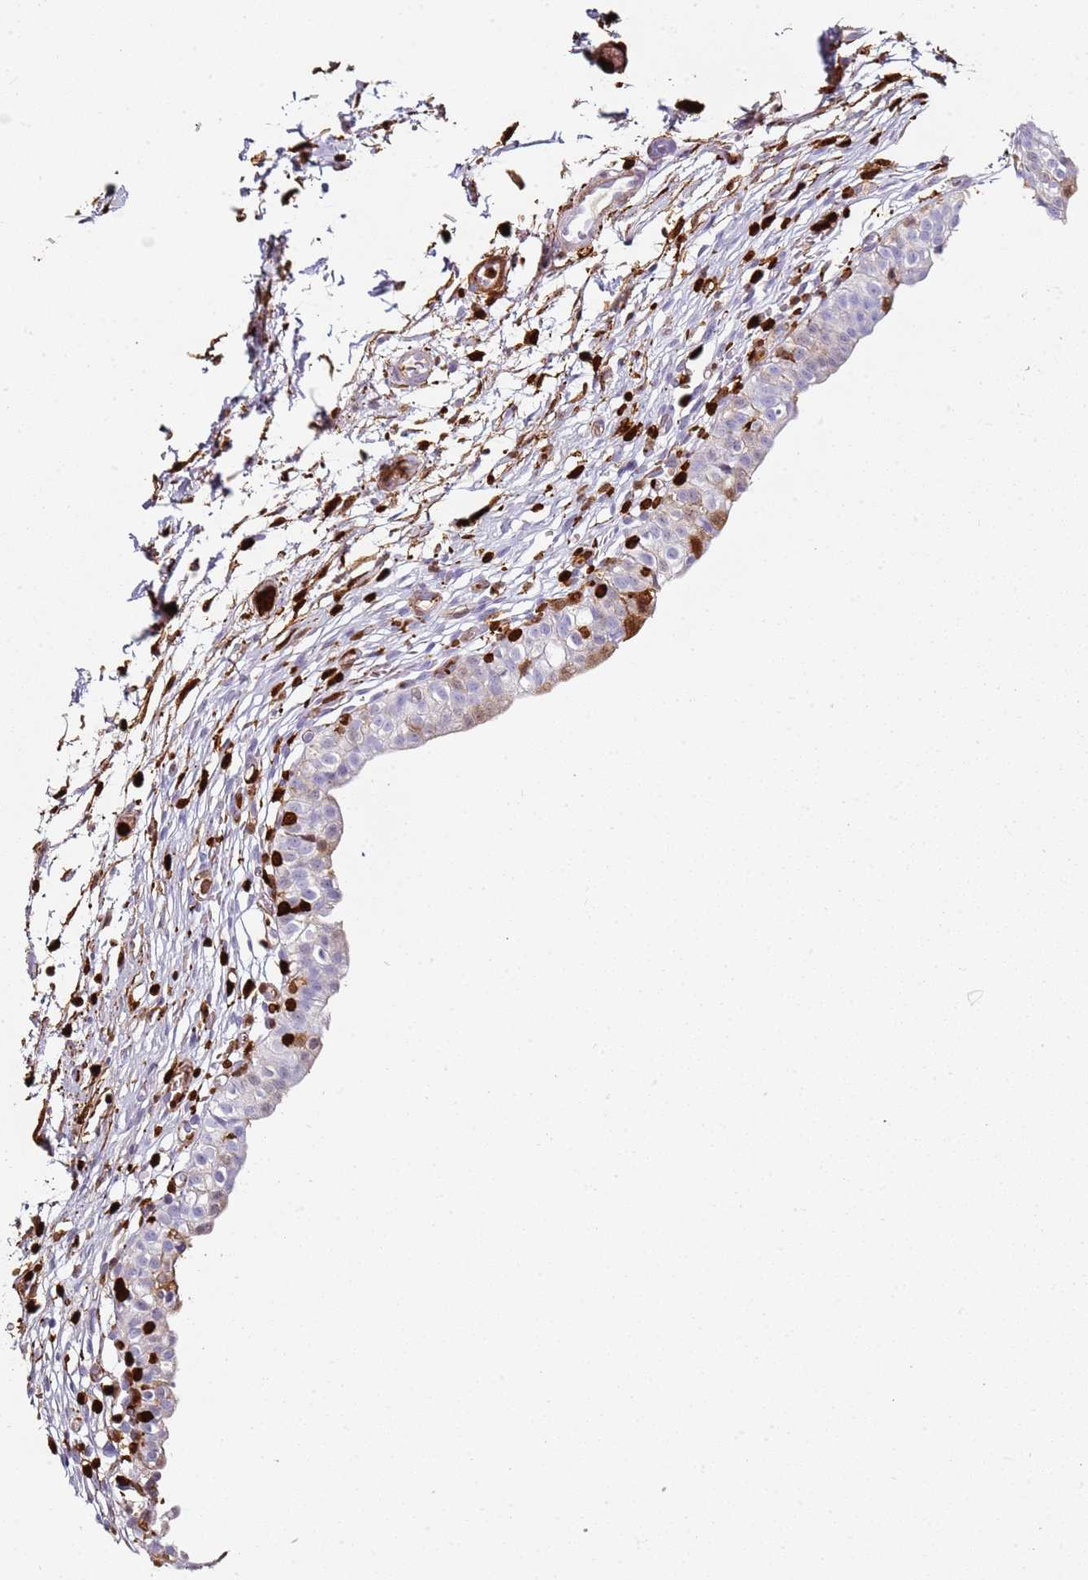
{"staining": {"intensity": "strong", "quantity": "25%-75%", "location": "cytoplasmic/membranous,nuclear"}, "tissue": "urinary bladder", "cell_type": "Urothelial cells", "image_type": "normal", "snomed": [{"axis": "morphology", "description": "Normal tissue, NOS"}, {"axis": "topography", "description": "Urinary bladder"}, {"axis": "topography", "description": "Peripheral nerve tissue"}], "caption": "Unremarkable urinary bladder shows strong cytoplasmic/membranous,nuclear expression in about 25%-75% of urothelial cells (DAB IHC with brightfield microscopy, high magnification)..", "gene": "S100A4", "patient": {"sex": "male", "age": 55}}